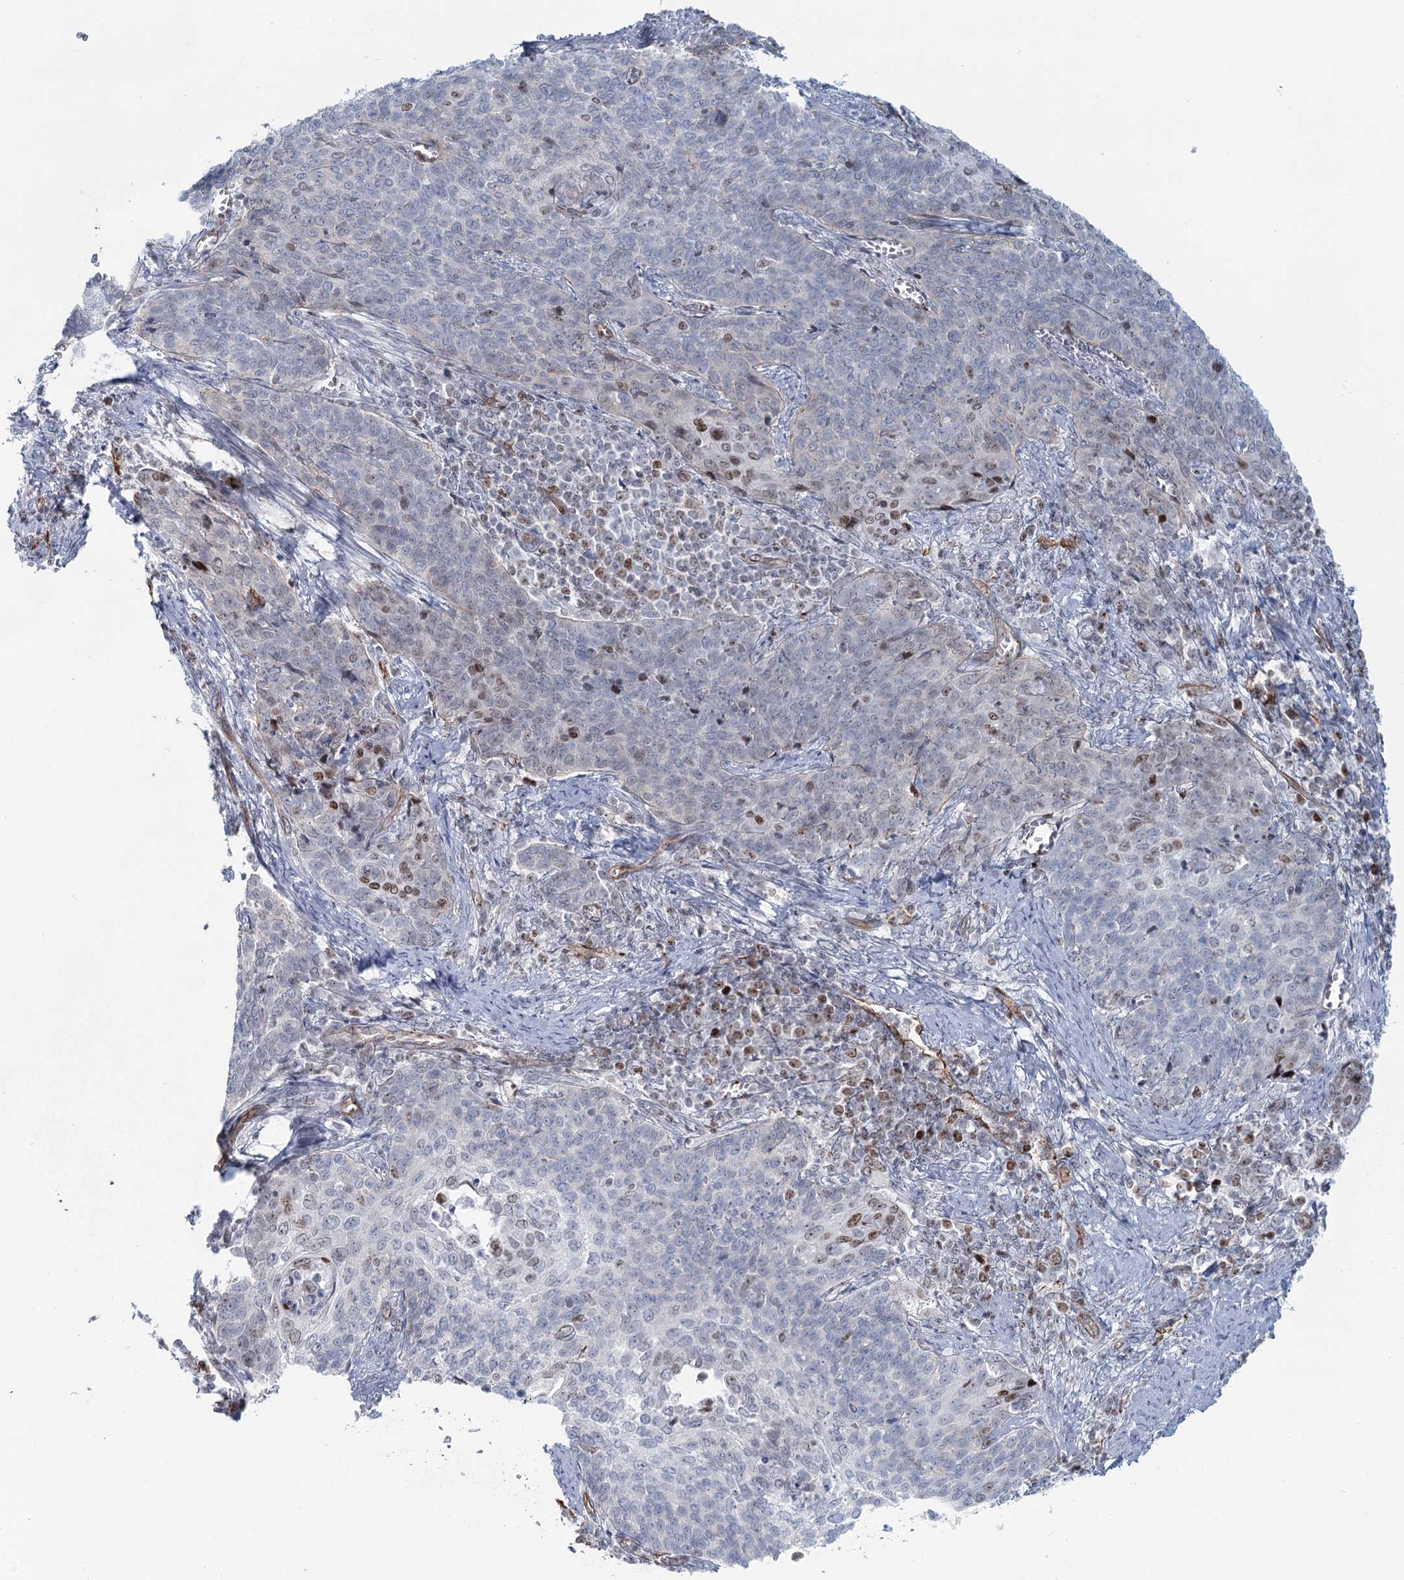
{"staining": {"intensity": "negative", "quantity": "none", "location": "none"}, "tissue": "cervical cancer", "cell_type": "Tumor cells", "image_type": "cancer", "snomed": [{"axis": "morphology", "description": "Squamous cell carcinoma, NOS"}, {"axis": "topography", "description": "Cervix"}], "caption": "Immunohistochemistry micrograph of cervical cancer stained for a protein (brown), which shows no expression in tumor cells.", "gene": "ZFYVE28", "patient": {"sex": "female", "age": 39}}